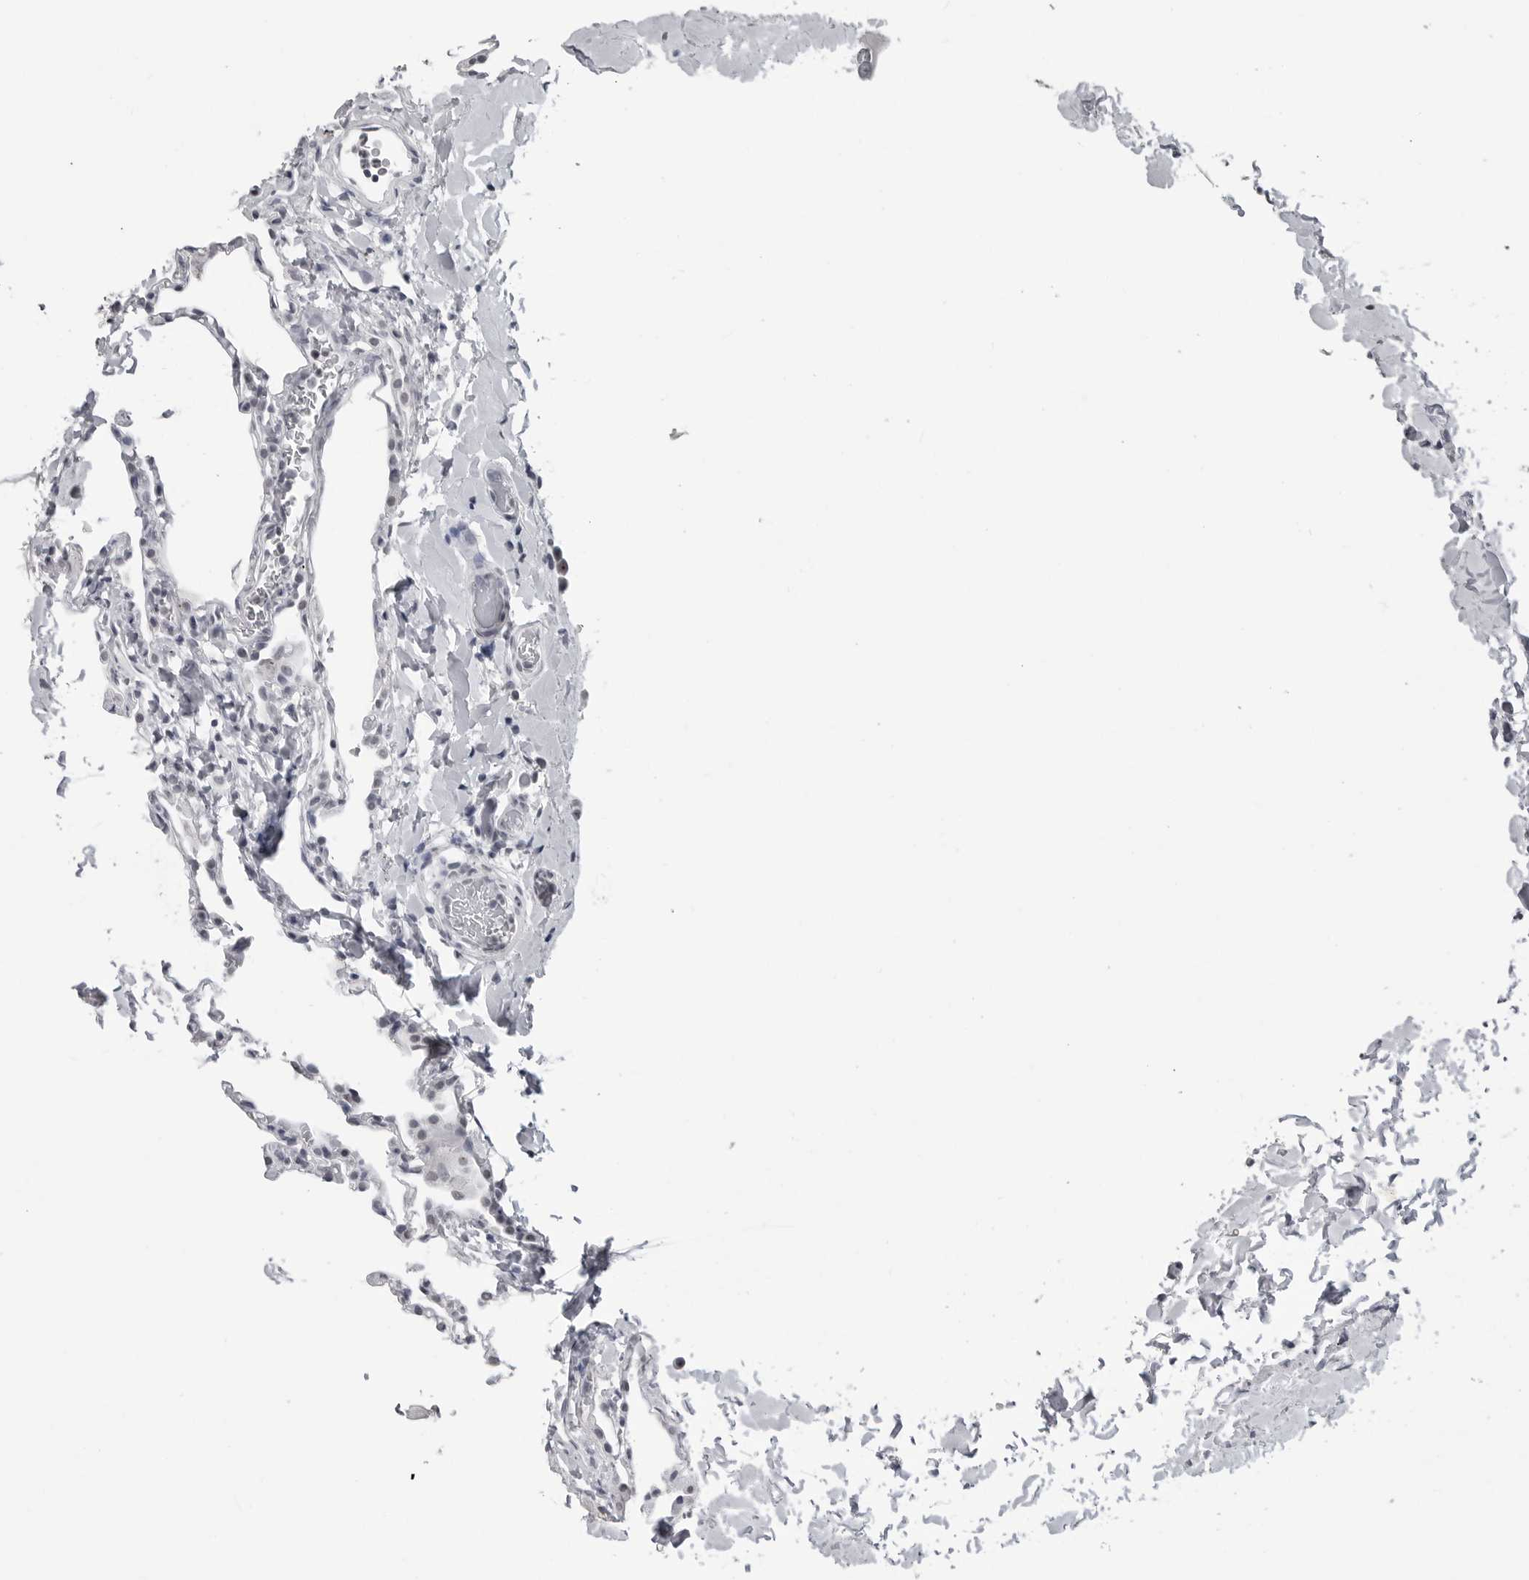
{"staining": {"intensity": "negative", "quantity": "none", "location": "none"}, "tissue": "lung", "cell_type": "Alveolar cells", "image_type": "normal", "snomed": [{"axis": "morphology", "description": "Normal tissue, NOS"}, {"axis": "topography", "description": "Lung"}], "caption": "The immunohistochemistry micrograph has no significant positivity in alveolar cells of lung. Brightfield microscopy of immunohistochemistry (IHC) stained with DAB (brown) and hematoxylin (blue), captured at high magnification.", "gene": "DDX54", "patient": {"sex": "male", "age": 20}}